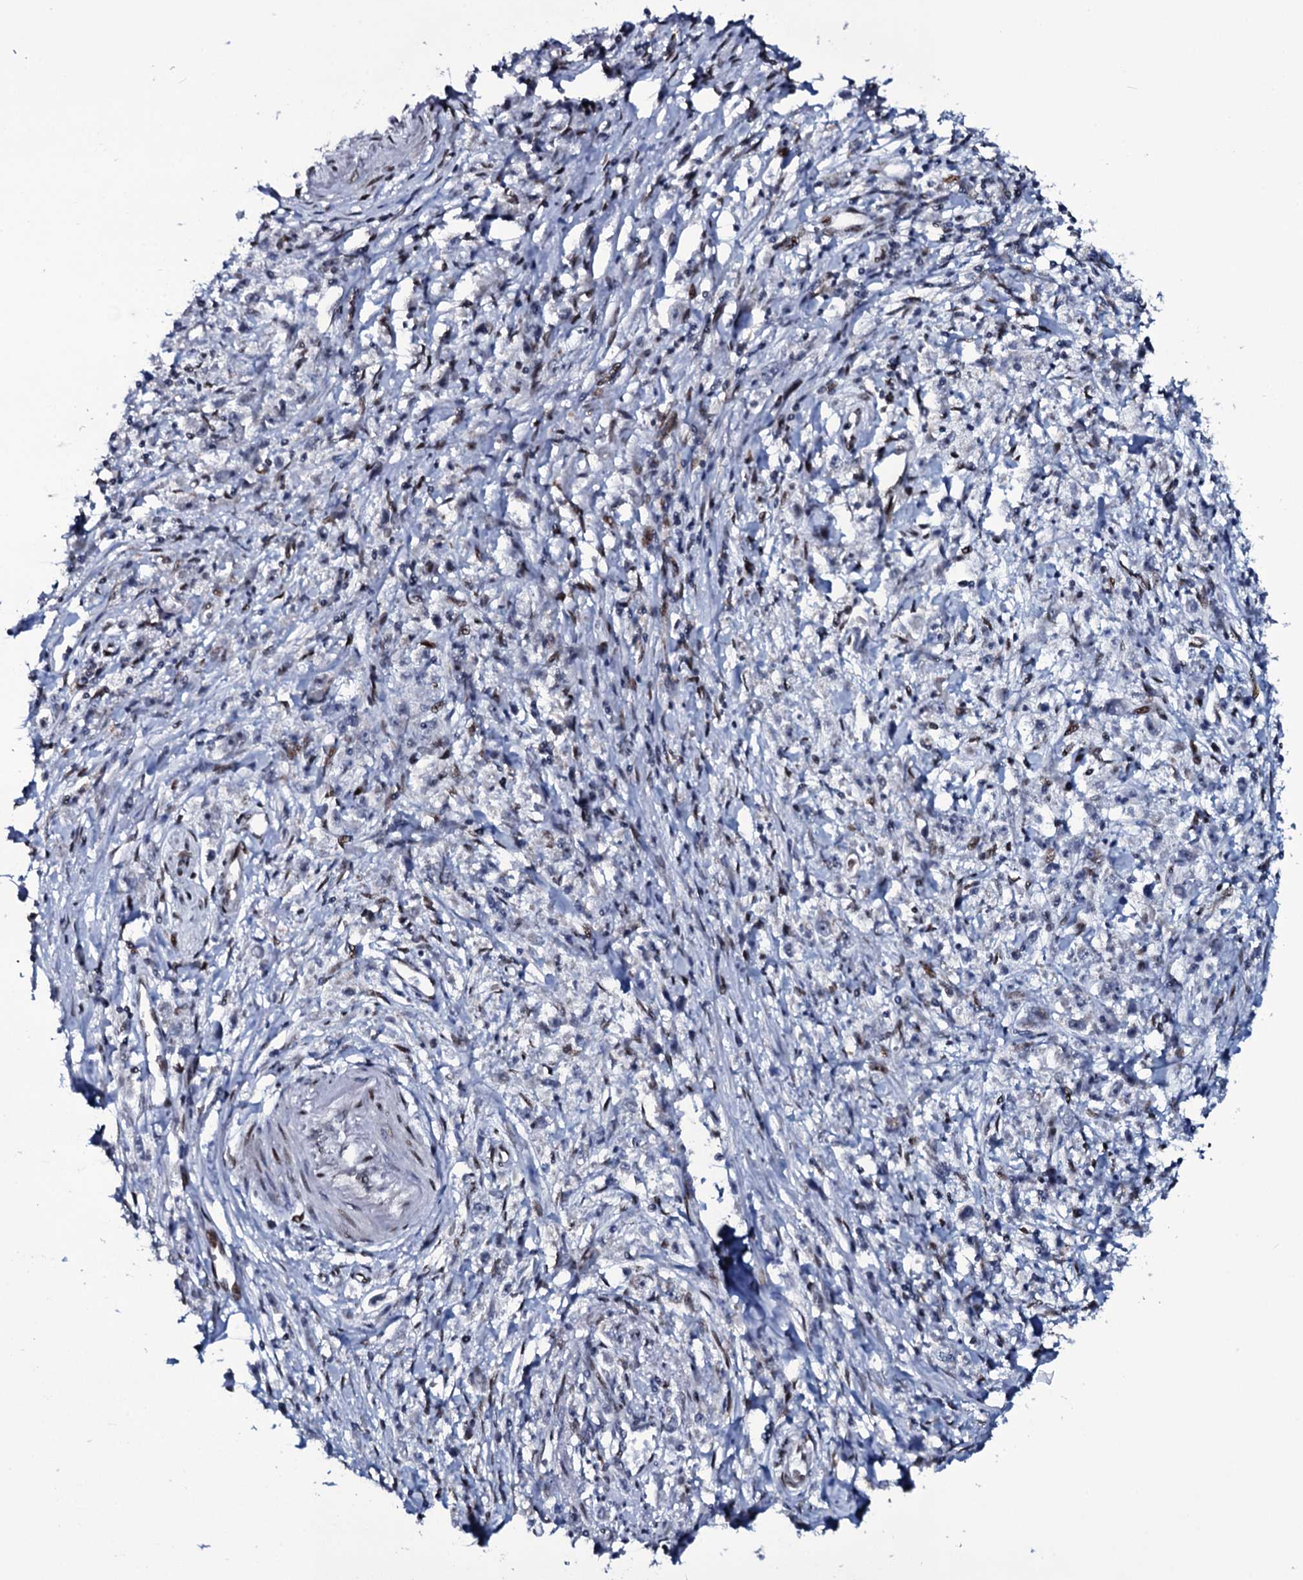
{"staining": {"intensity": "negative", "quantity": "none", "location": "none"}, "tissue": "stomach cancer", "cell_type": "Tumor cells", "image_type": "cancer", "snomed": [{"axis": "morphology", "description": "Adenocarcinoma, NOS"}, {"axis": "topography", "description": "Stomach"}], "caption": "This is an immunohistochemistry (IHC) histopathology image of adenocarcinoma (stomach). There is no staining in tumor cells.", "gene": "ZMIZ2", "patient": {"sex": "female", "age": 59}}